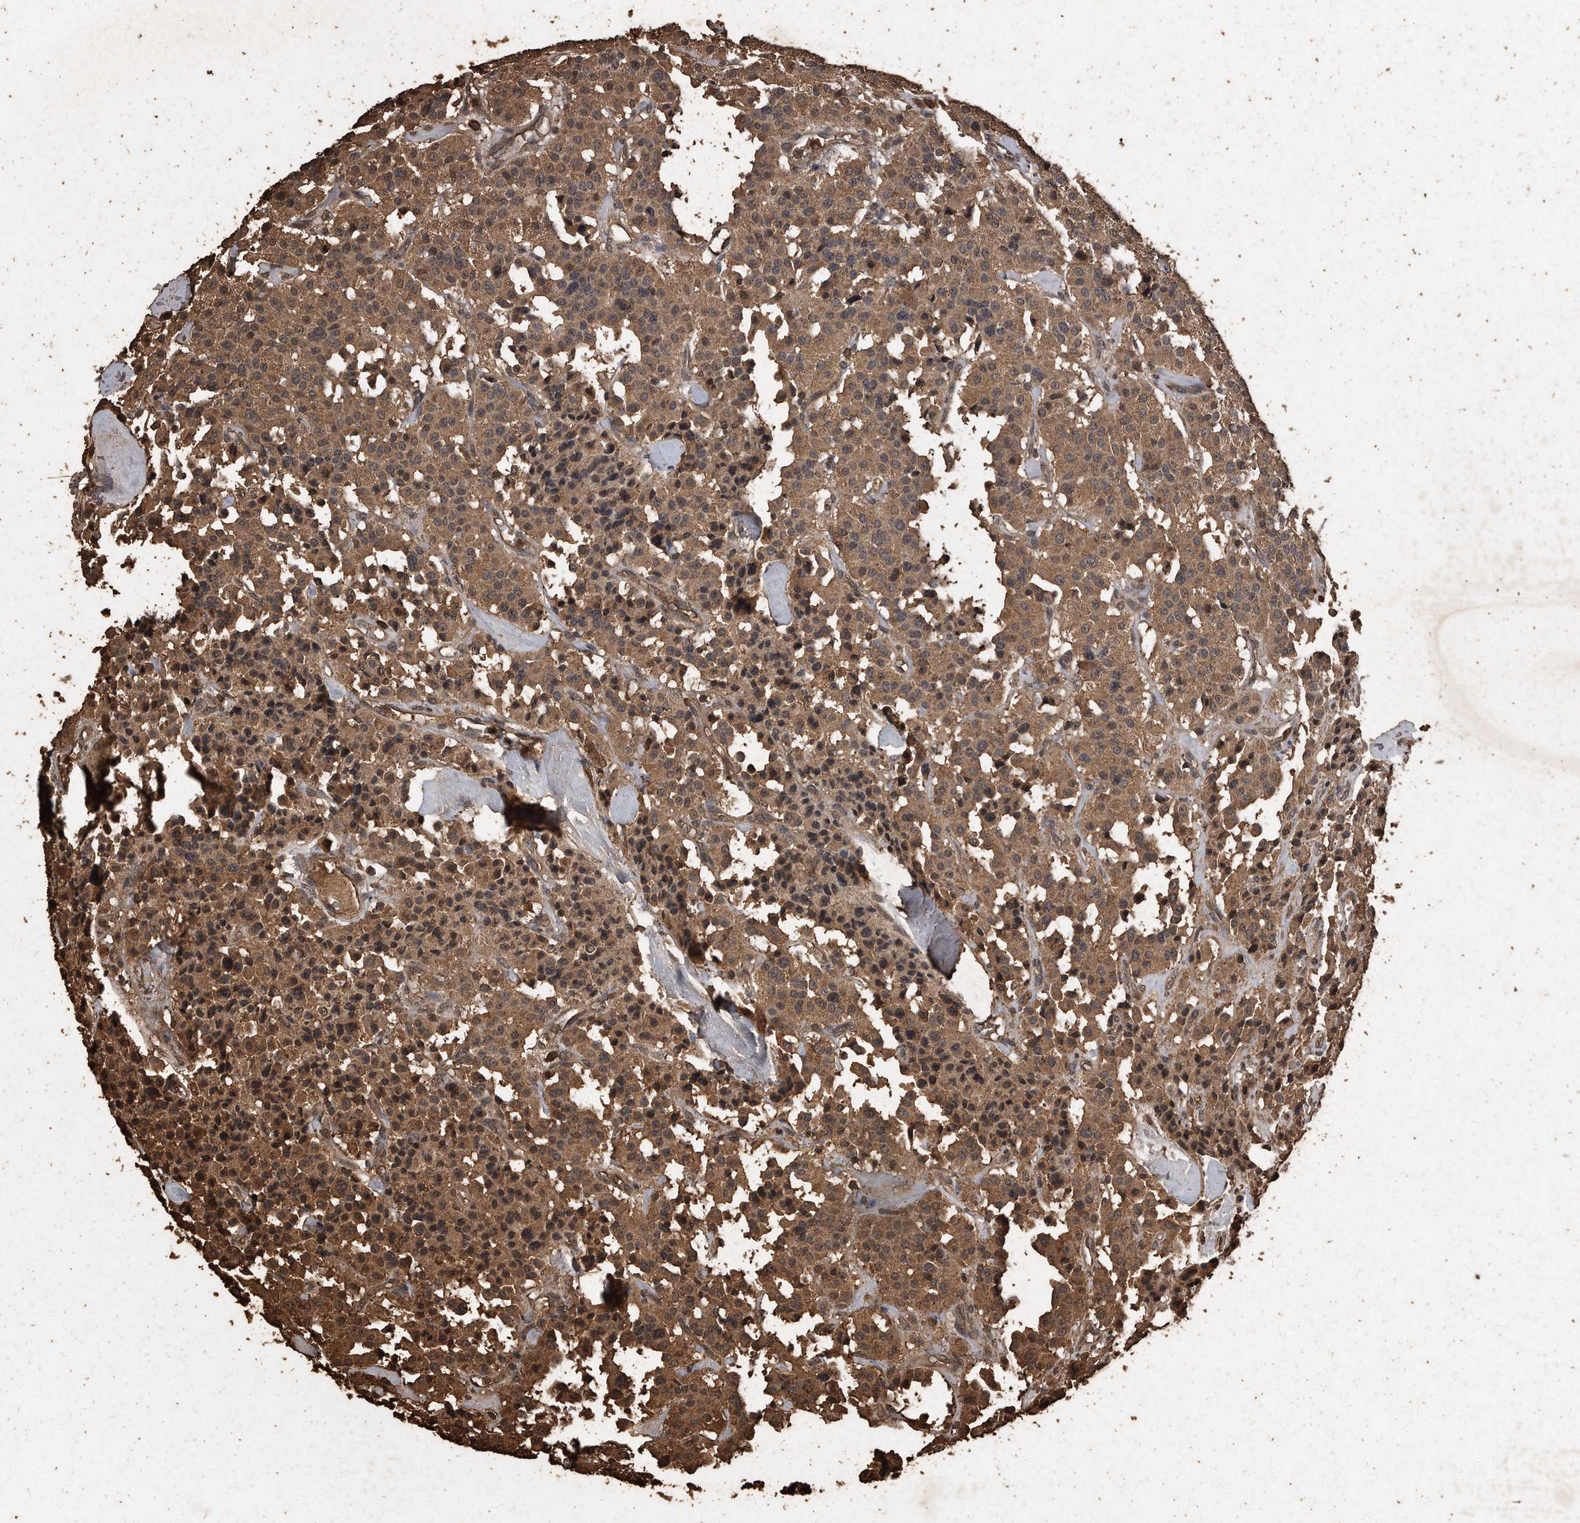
{"staining": {"intensity": "moderate", "quantity": ">75%", "location": "cytoplasmic/membranous"}, "tissue": "carcinoid", "cell_type": "Tumor cells", "image_type": "cancer", "snomed": [{"axis": "morphology", "description": "Carcinoid, malignant, NOS"}, {"axis": "topography", "description": "Lung"}], "caption": "Immunohistochemistry (IHC) micrograph of human carcinoid (malignant) stained for a protein (brown), which displays medium levels of moderate cytoplasmic/membranous expression in about >75% of tumor cells.", "gene": "CFLAR", "patient": {"sex": "male", "age": 30}}